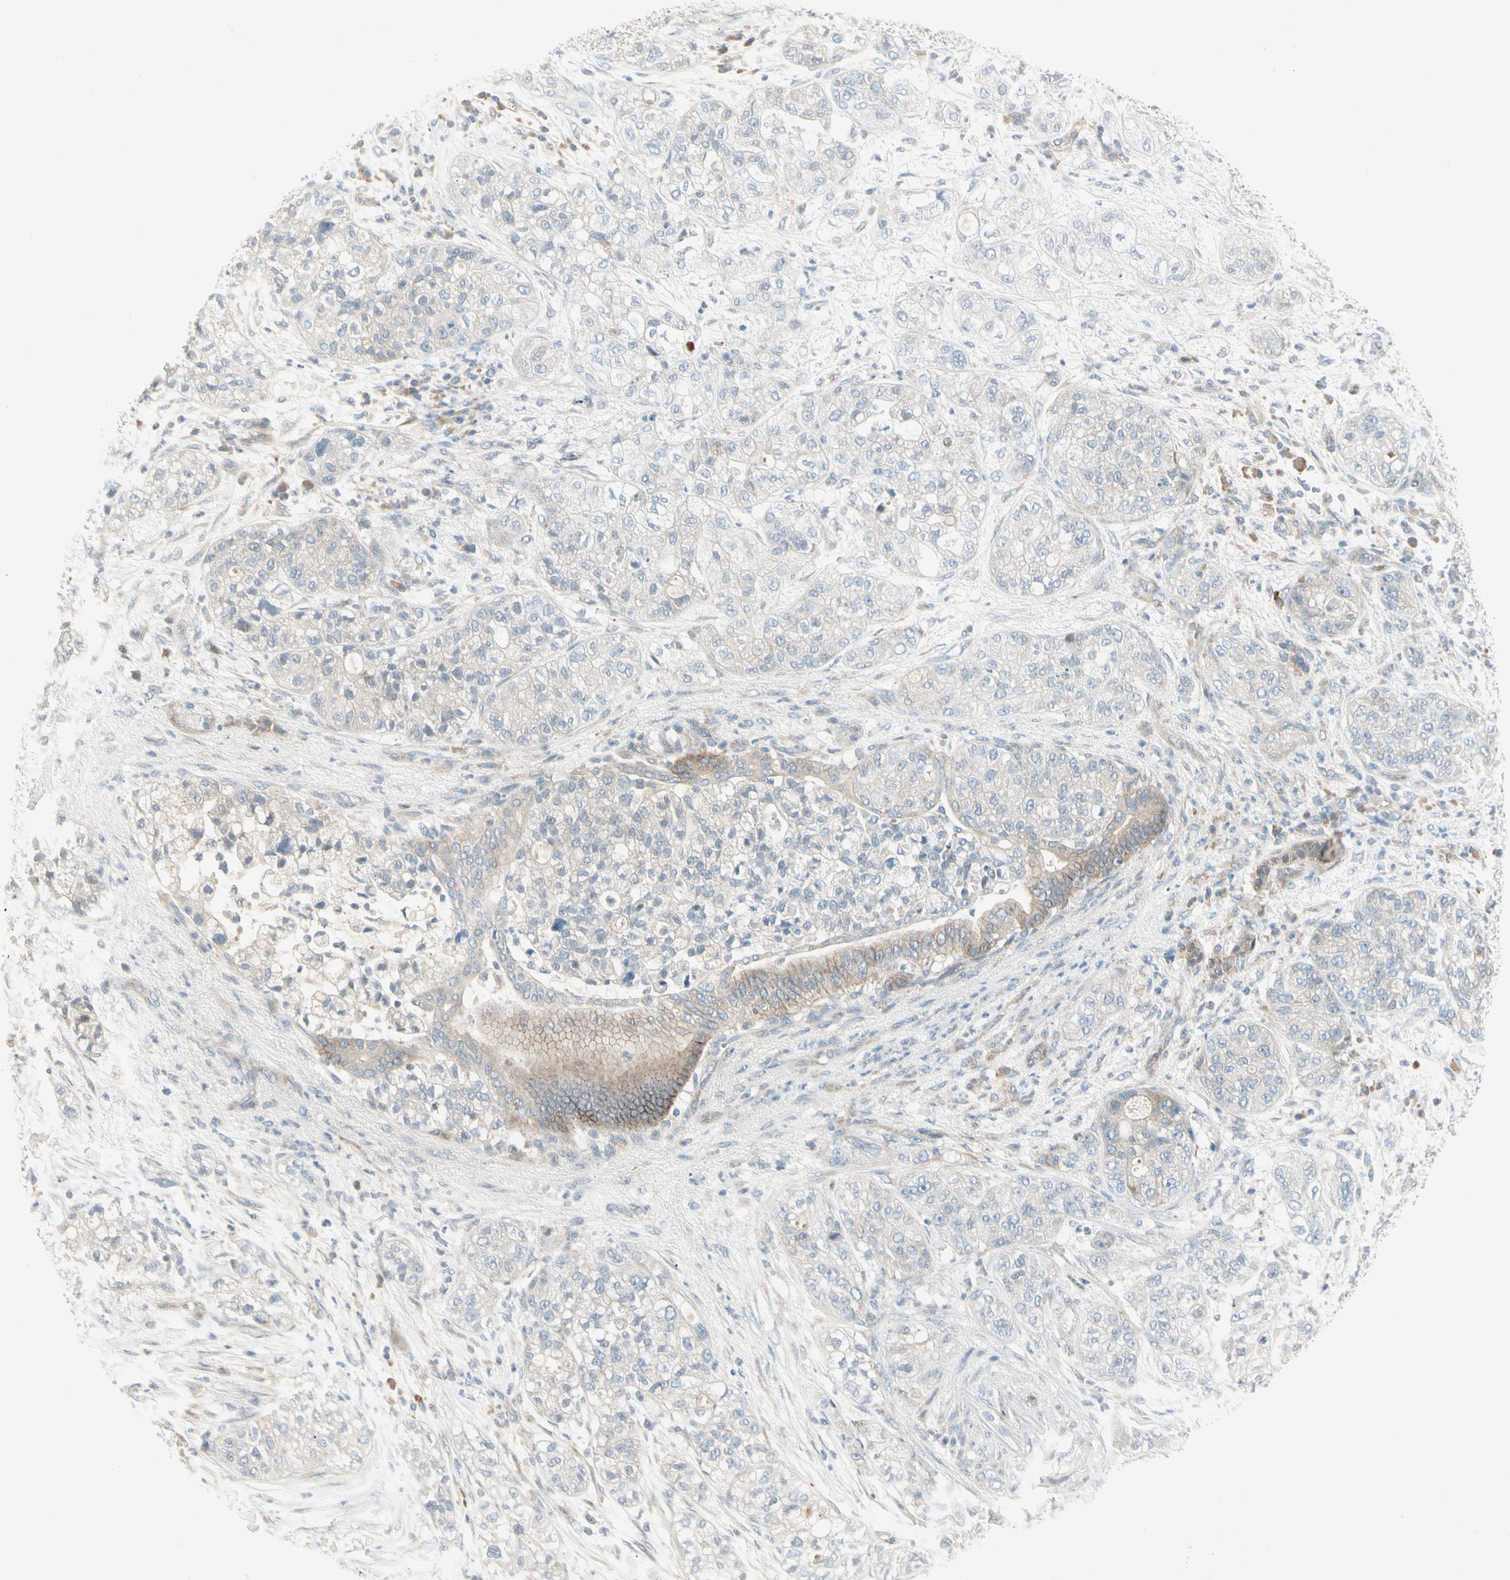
{"staining": {"intensity": "weak", "quantity": "<25%", "location": "cytoplasmic/membranous"}, "tissue": "pancreatic cancer", "cell_type": "Tumor cells", "image_type": "cancer", "snomed": [{"axis": "morphology", "description": "Adenocarcinoma, NOS"}, {"axis": "topography", "description": "Pancreas"}], "caption": "A high-resolution micrograph shows immunohistochemistry staining of adenocarcinoma (pancreatic), which reveals no significant positivity in tumor cells.", "gene": "IL1R1", "patient": {"sex": "female", "age": 78}}